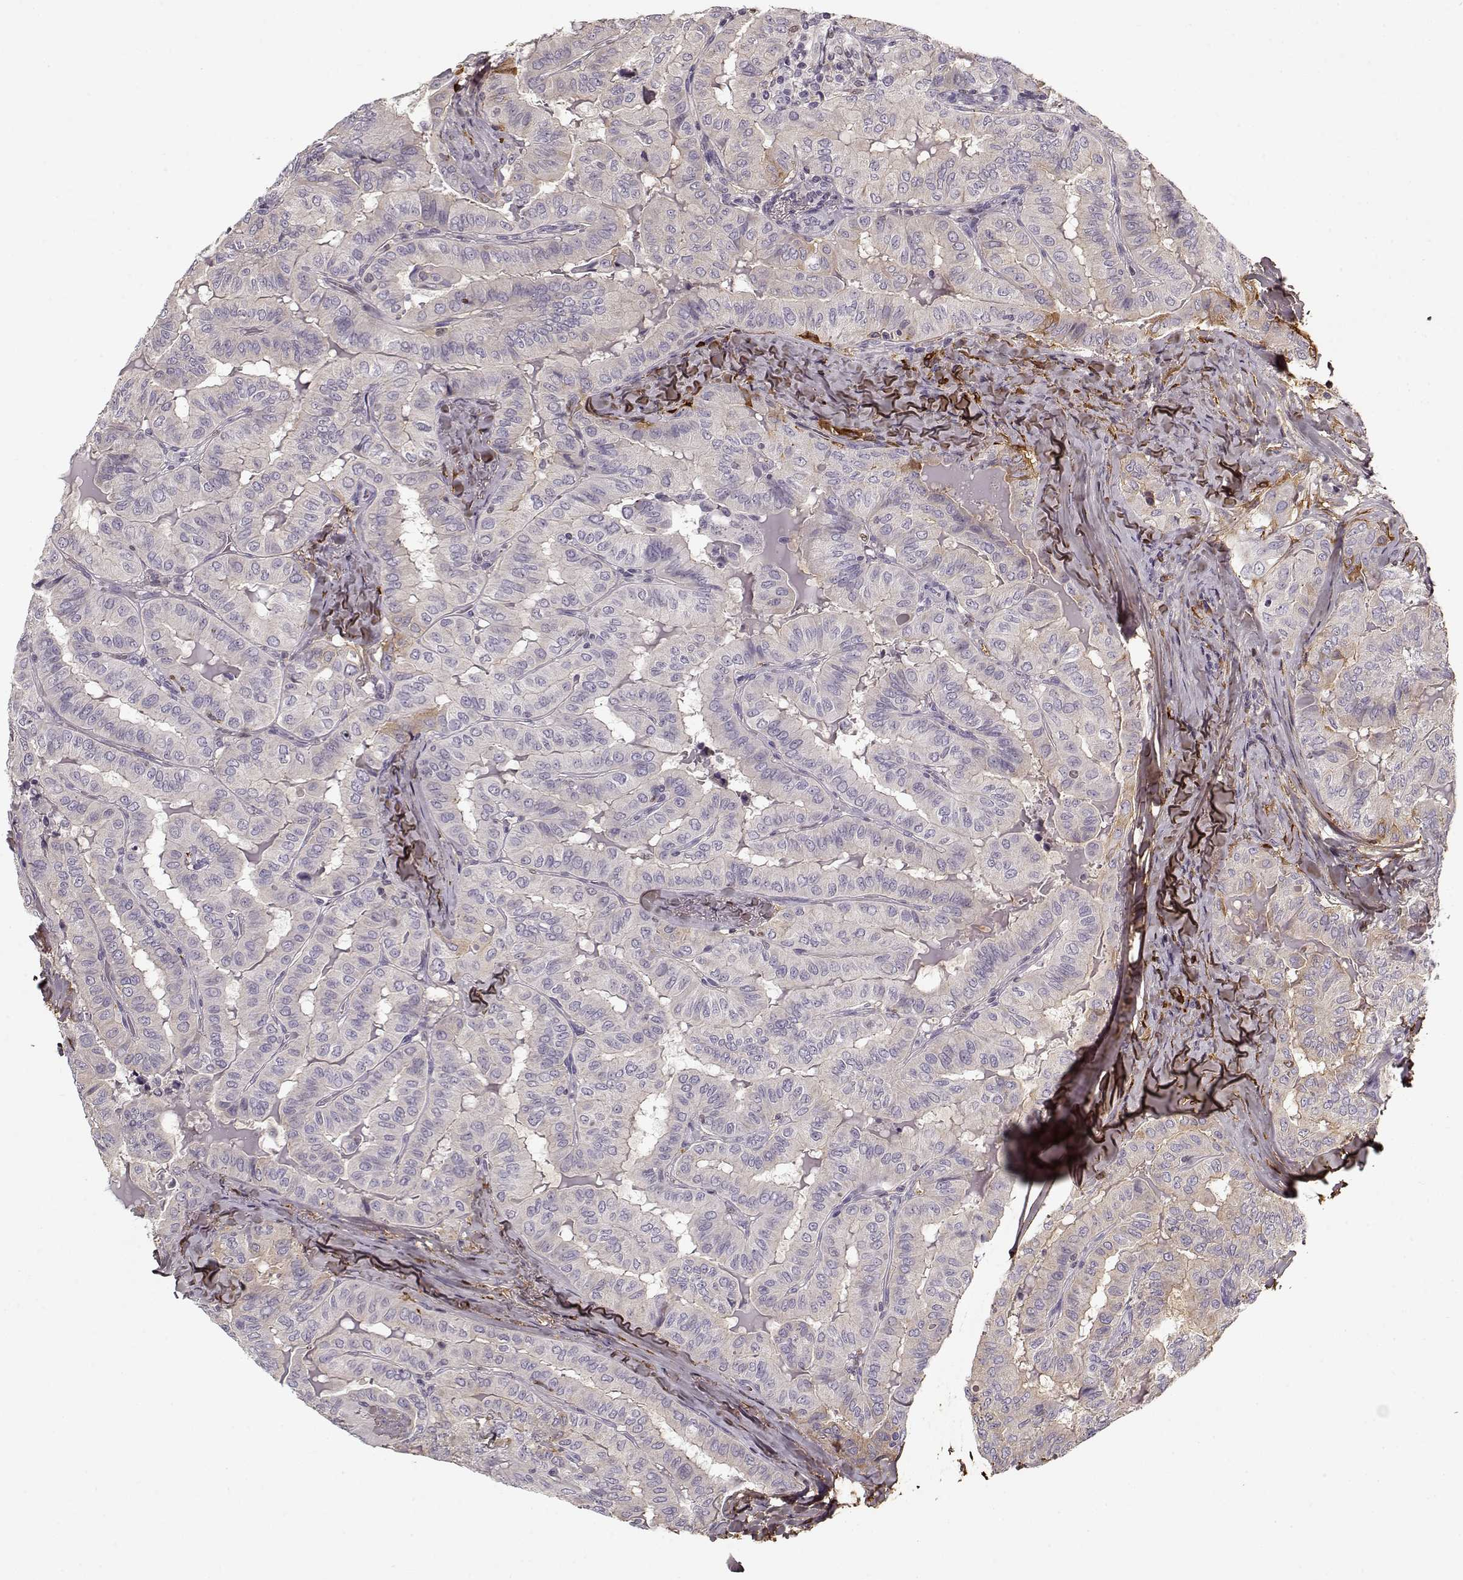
{"staining": {"intensity": "weak", "quantity": "<25%", "location": "cytoplasmic/membranous"}, "tissue": "thyroid cancer", "cell_type": "Tumor cells", "image_type": "cancer", "snomed": [{"axis": "morphology", "description": "Papillary adenocarcinoma, NOS"}, {"axis": "topography", "description": "Thyroid gland"}], "caption": "Immunohistochemistry (IHC) micrograph of thyroid papillary adenocarcinoma stained for a protein (brown), which reveals no expression in tumor cells.", "gene": "LUM", "patient": {"sex": "female", "age": 68}}